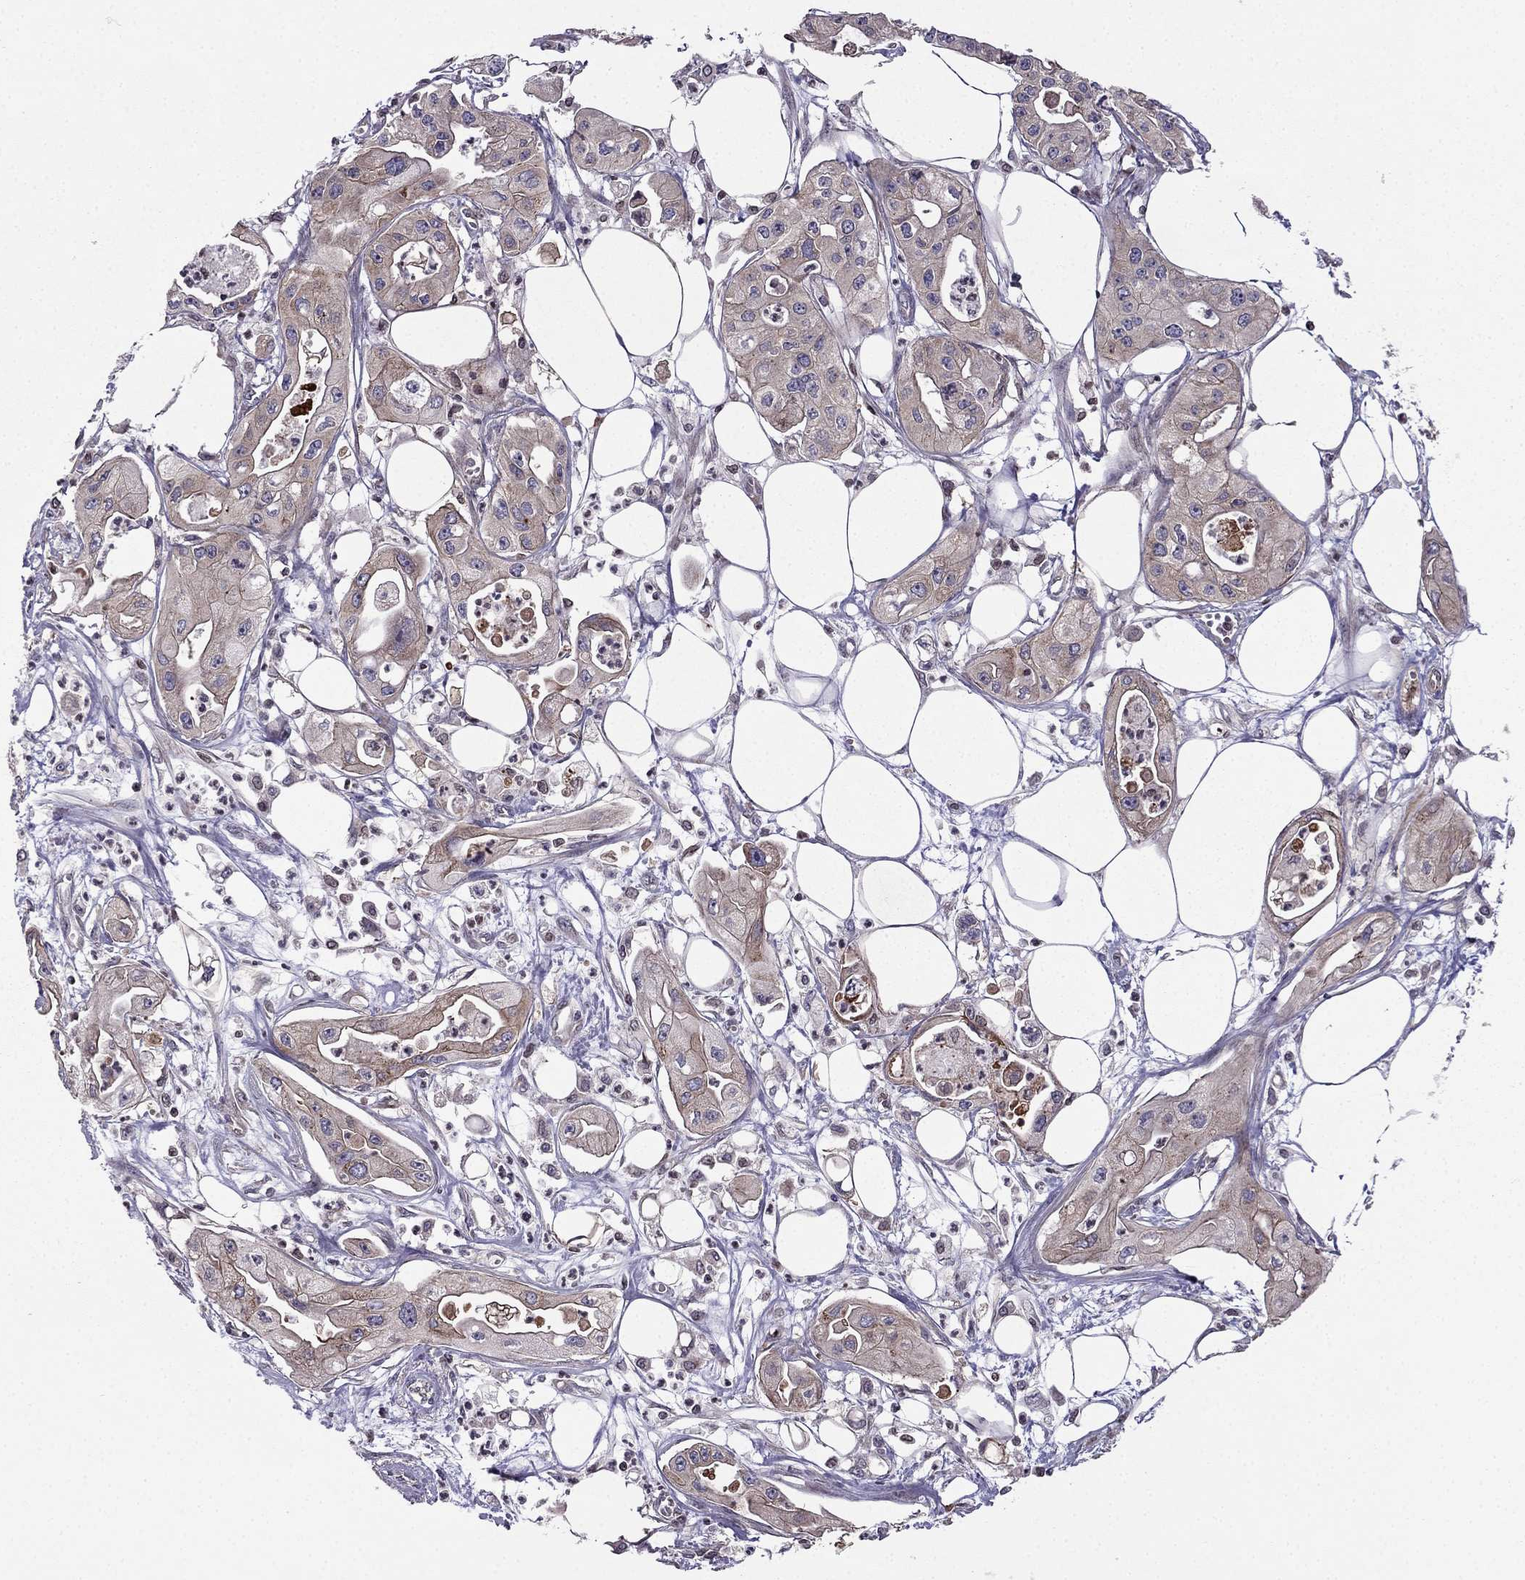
{"staining": {"intensity": "weak", "quantity": "25%-75%", "location": "cytoplasmic/membranous"}, "tissue": "pancreatic cancer", "cell_type": "Tumor cells", "image_type": "cancer", "snomed": [{"axis": "morphology", "description": "Adenocarcinoma, NOS"}, {"axis": "topography", "description": "Pancreas"}], "caption": "The immunohistochemical stain highlights weak cytoplasmic/membranous expression in tumor cells of pancreatic adenocarcinoma tissue. The staining was performed using DAB (3,3'-diaminobenzidine), with brown indicating positive protein expression. Nuclei are stained blue with hematoxylin.", "gene": "CDC42BPA", "patient": {"sex": "male", "age": 70}}